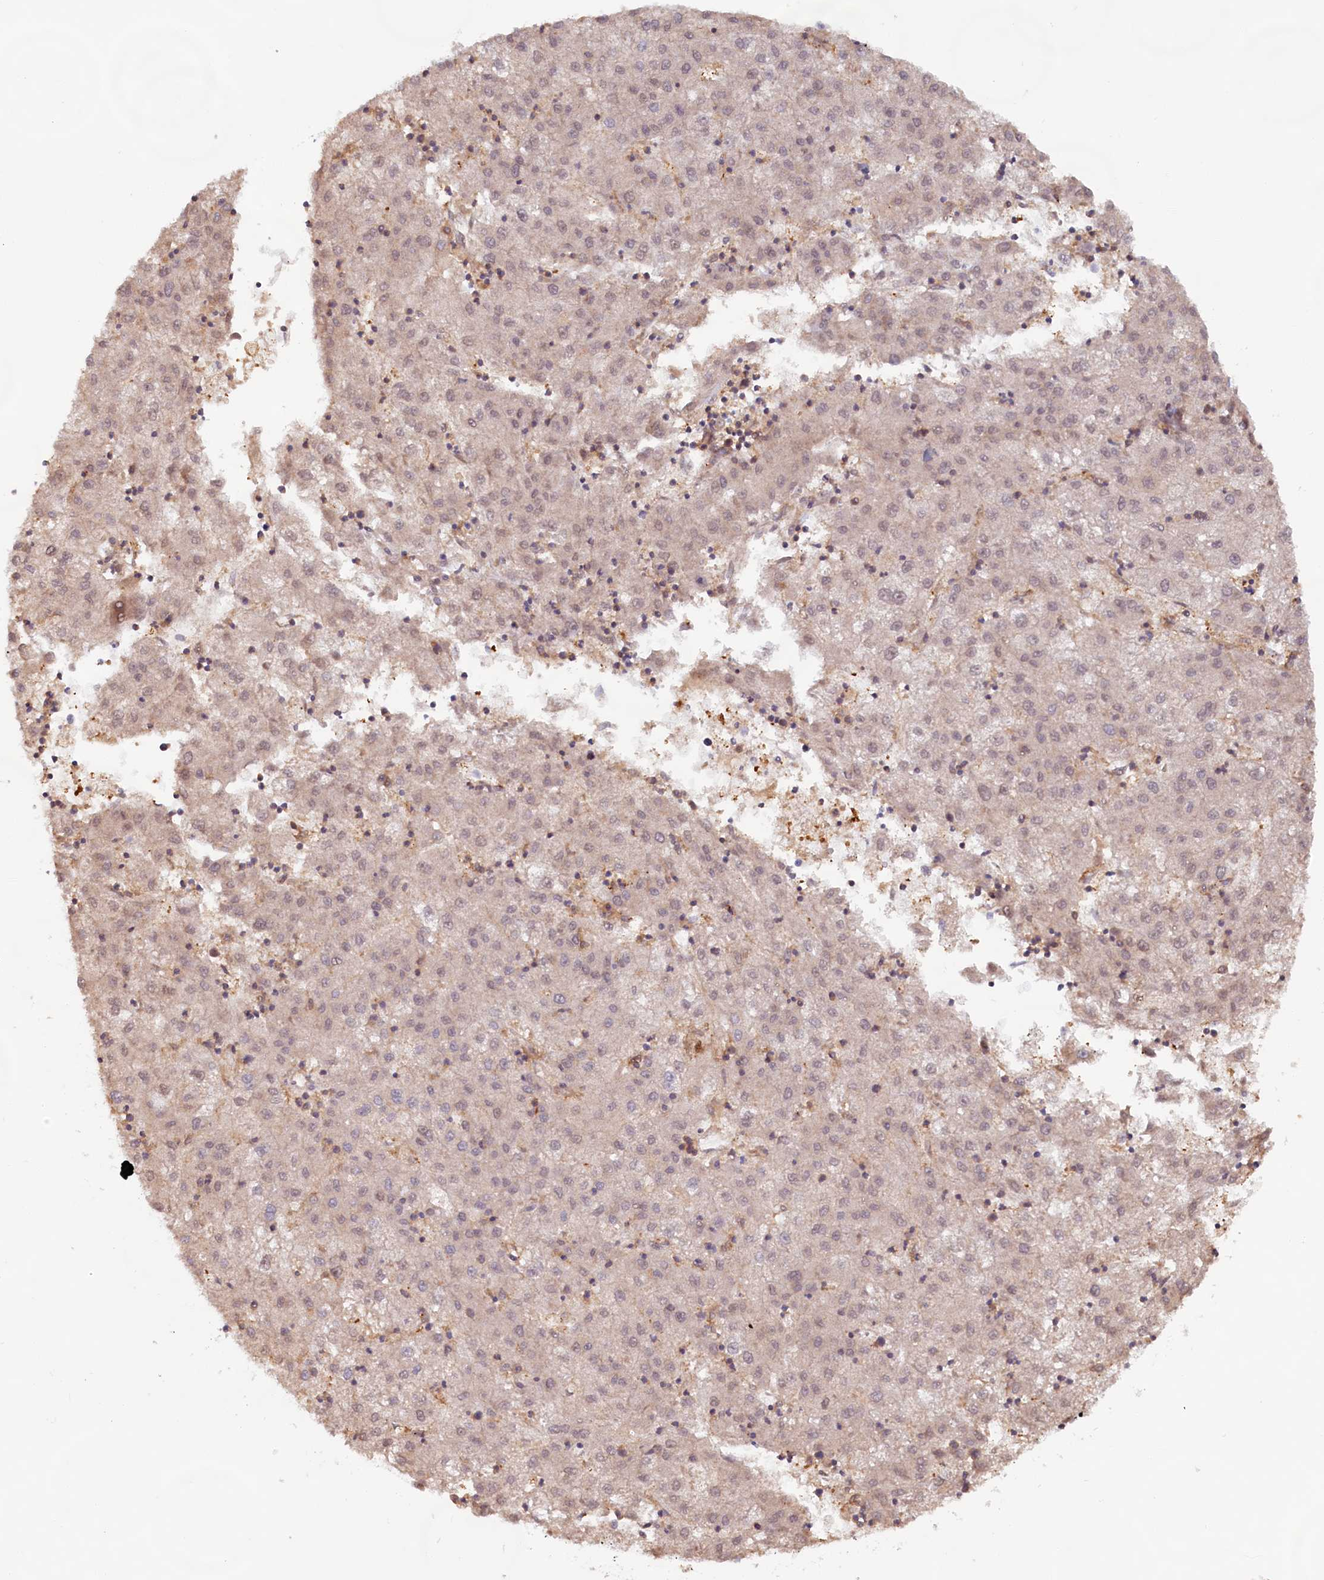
{"staining": {"intensity": "weak", "quantity": "<25%", "location": "nuclear"}, "tissue": "liver cancer", "cell_type": "Tumor cells", "image_type": "cancer", "snomed": [{"axis": "morphology", "description": "Carcinoma, Hepatocellular, NOS"}, {"axis": "topography", "description": "Liver"}], "caption": "Immunohistochemistry micrograph of neoplastic tissue: human liver cancer stained with DAB (3,3'-diaminobenzidine) exhibits no significant protein staining in tumor cells.", "gene": "C1D", "patient": {"sex": "male", "age": 72}}